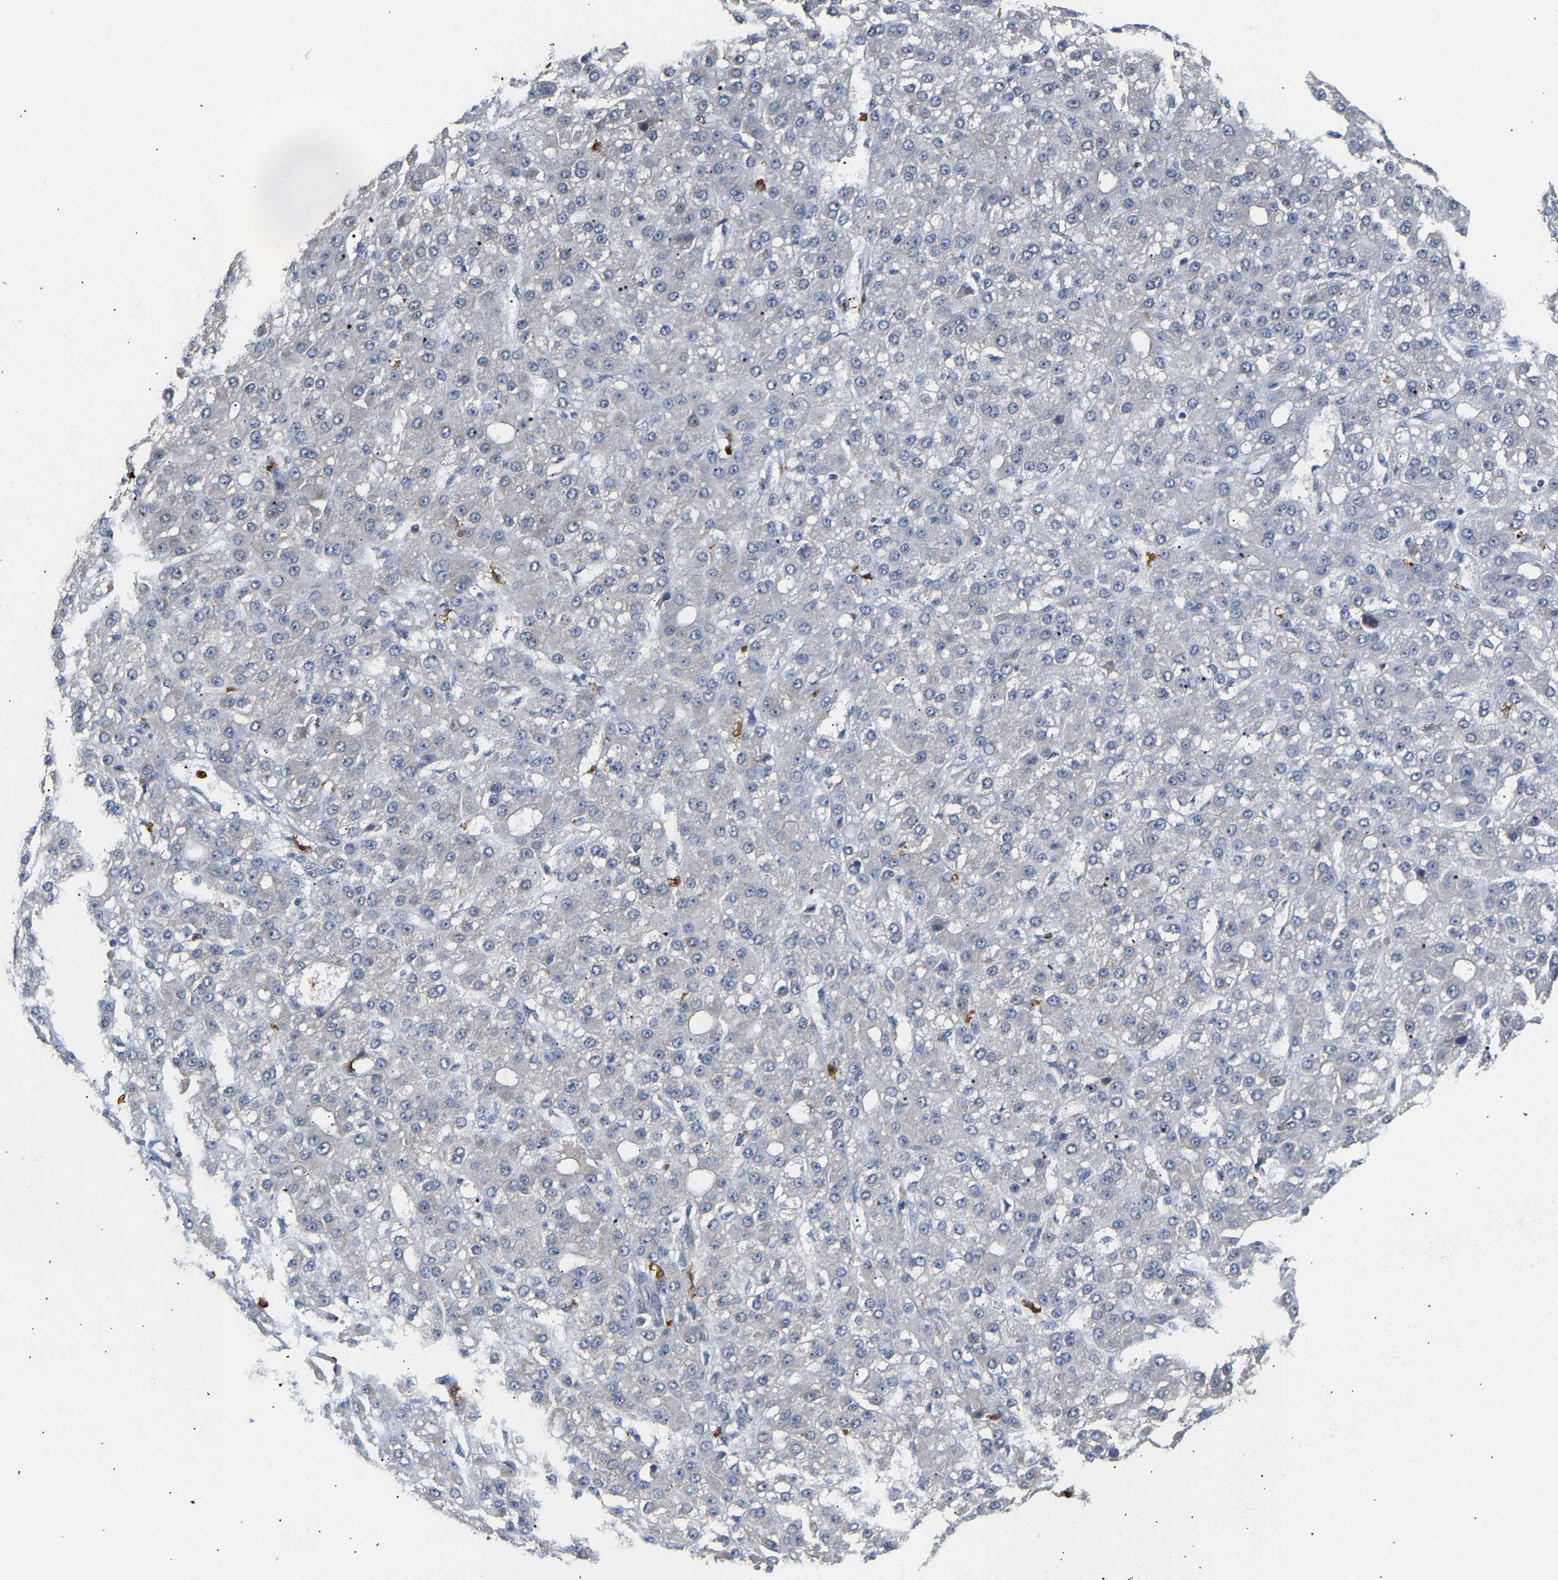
{"staining": {"intensity": "negative", "quantity": "none", "location": "none"}, "tissue": "liver cancer", "cell_type": "Tumor cells", "image_type": "cancer", "snomed": [{"axis": "morphology", "description": "Carcinoma, Hepatocellular, NOS"}, {"axis": "topography", "description": "Liver"}], "caption": "This image is of liver hepatocellular carcinoma stained with immunohistochemistry (IHC) to label a protein in brown with the nuclei are counter-stained blue. There is no positivity in tumor cells.", "gene": "TDRD7", "patient": {"sex": "male", "age": 67}}